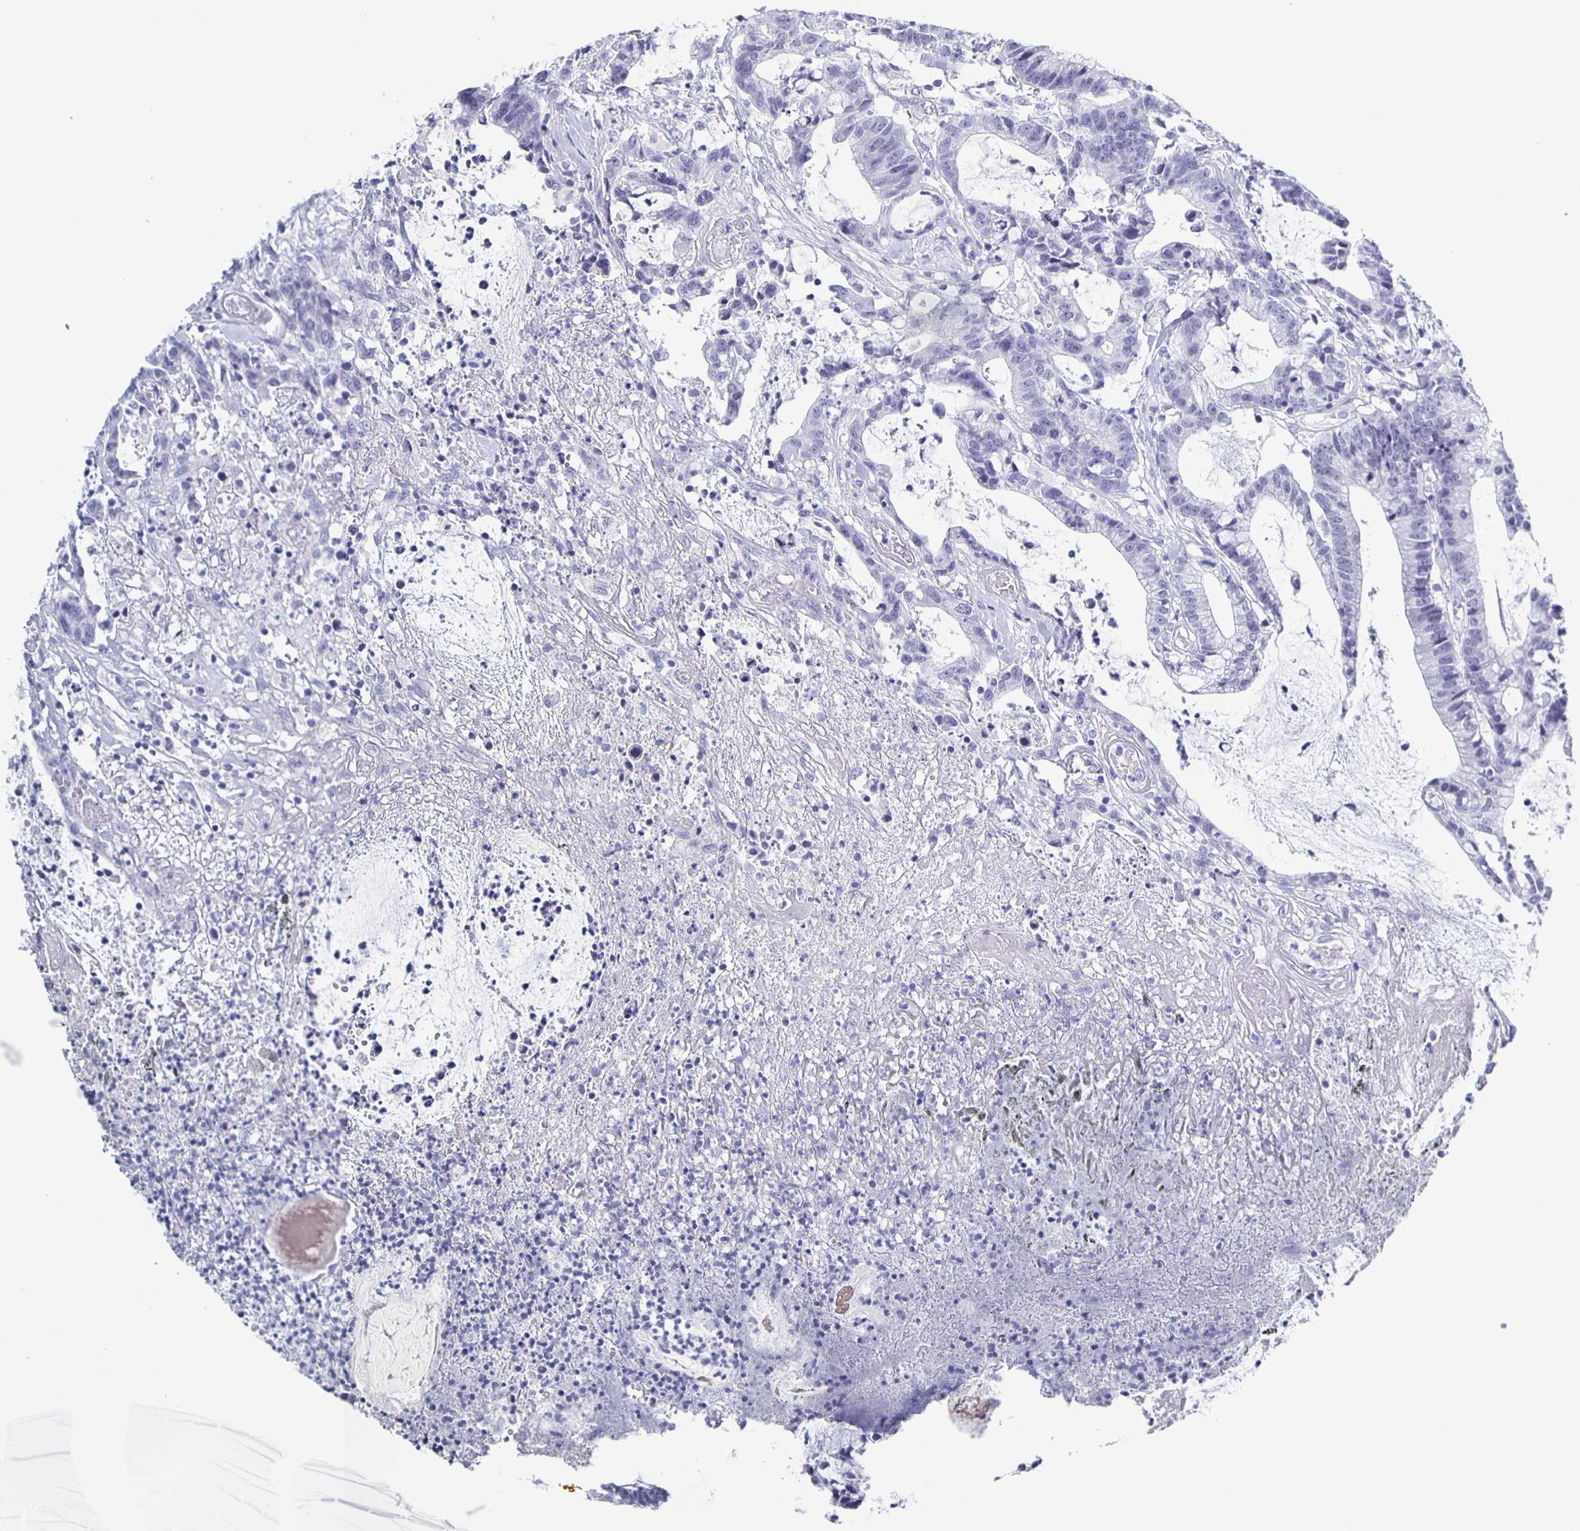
{"staining": {"intensity": "negative", "quantity": "none", "location": "none"}, "tissue": "colorectal cancer", "cell_type": "Tumor cells", "image_type": "cancer", "snomed": [{"axis": "morphology", "description": "Adenocarcinoma, NOS"}, {"axis": "topography", "description": "Colon"}], "caption": "The histopathology image shows no staining of tumor cells in colorectal cancer (adenocarcinoma).", "gene": "CCDC17", "patient": {"sex": "female", "age": 78}}